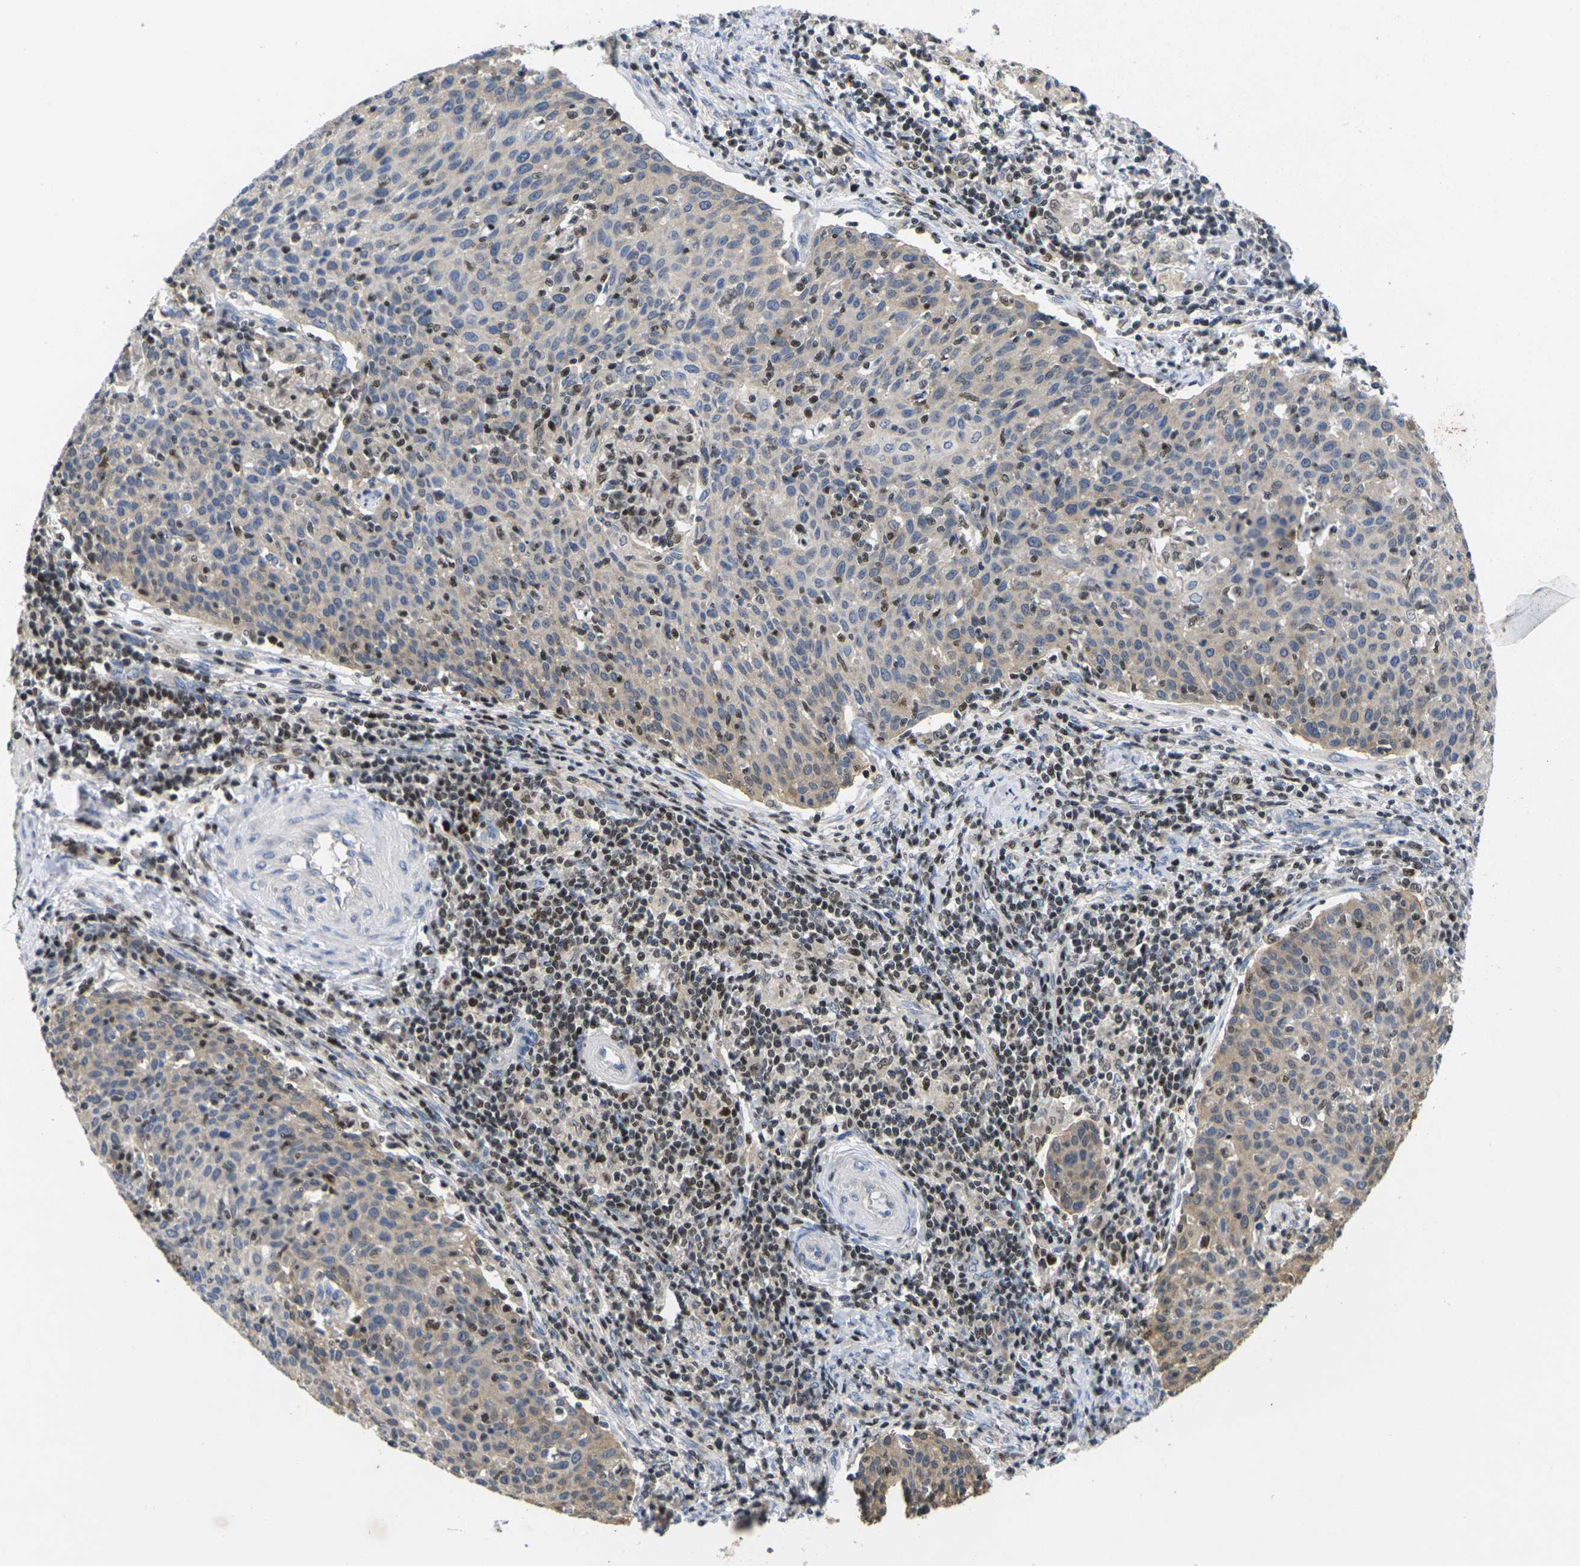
{"staining": {"intensity": "weak", "quantity": "25%-75%", "location": "cytoplasmic/membranous"}, "tissue": "cervical cancer", "cell_type": "Tumor cells", "image_type": "cancer", "snomed": [{"axis": "morphology", "description": "Squamous cell carcinoma, NOS"}, {"axis": "topography", "description": "Cervix"}], "caption": "Cervical squamous cell carcinoma stained with immunohistochemistry demonstrates weak cytoplasmic/membranous positivity in about 25%-75% of tumor cells. The protein is stained brown, and the nuclei are stained in blue (DAB (3,3'-diaminobenzidine) IHC with brightfield microscopy, high magnification).", "gene": "IKZF1", "patient": {"sex": "female", "age": 38}}